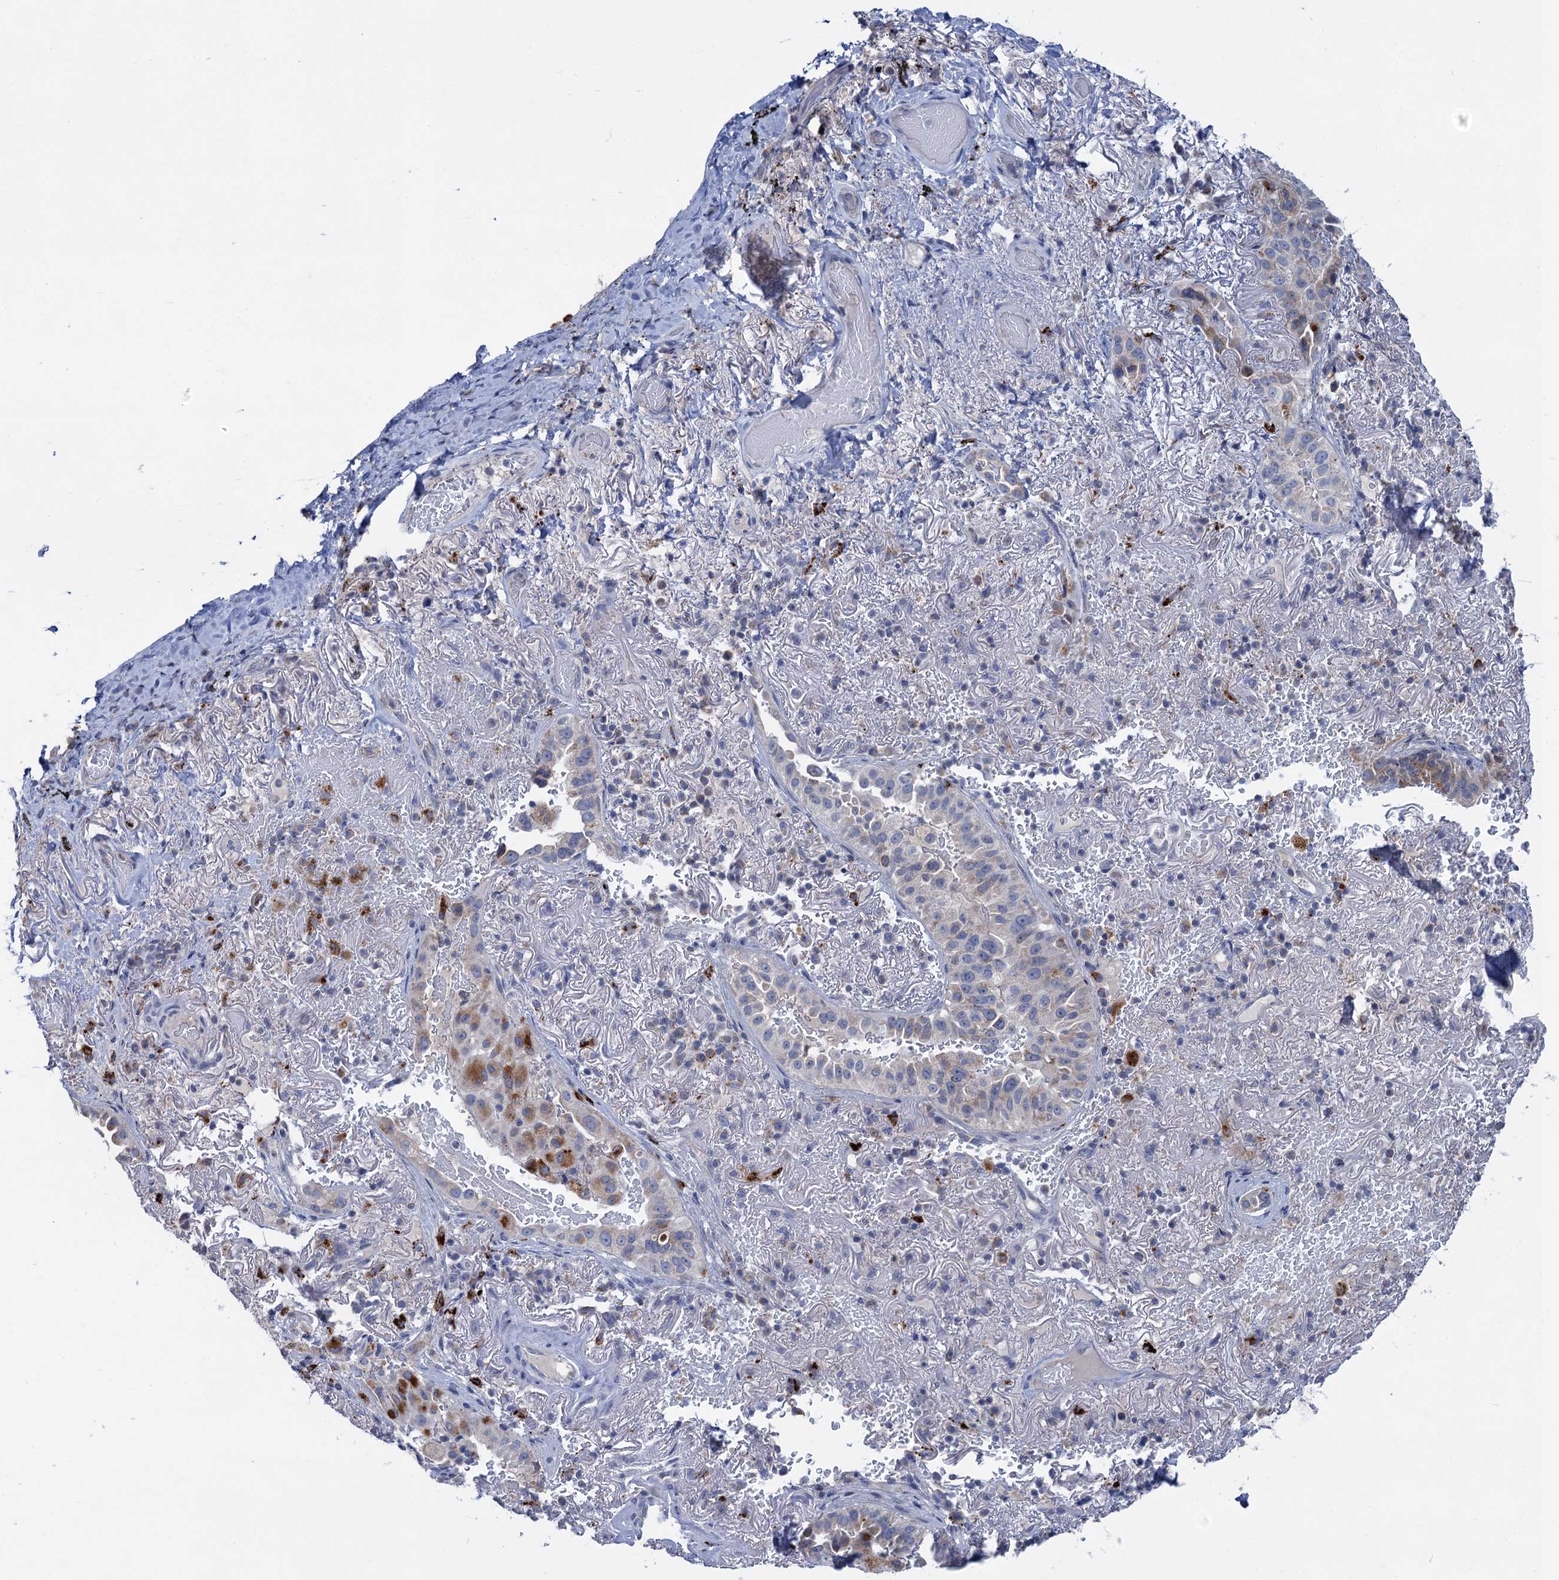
{"staining": {"intensity": "negative", "quantity": "none", "location": "none"}, "tissue": "lung cancer", "cell_type": "Tumor cells", "image_type": "cancer", "snomed": [{"axis": "morphology", "description": "Adenocarcinoma, NOS"}, {"axis": "topography", "description": "Lung"}], "caption": "DAB immunohistochemical staining of adenocarcinoma (lung) reveals no significant positivity in tumor cells.", "gene": "ANKS3", "patient": {"sex": "female", "age": 69}}